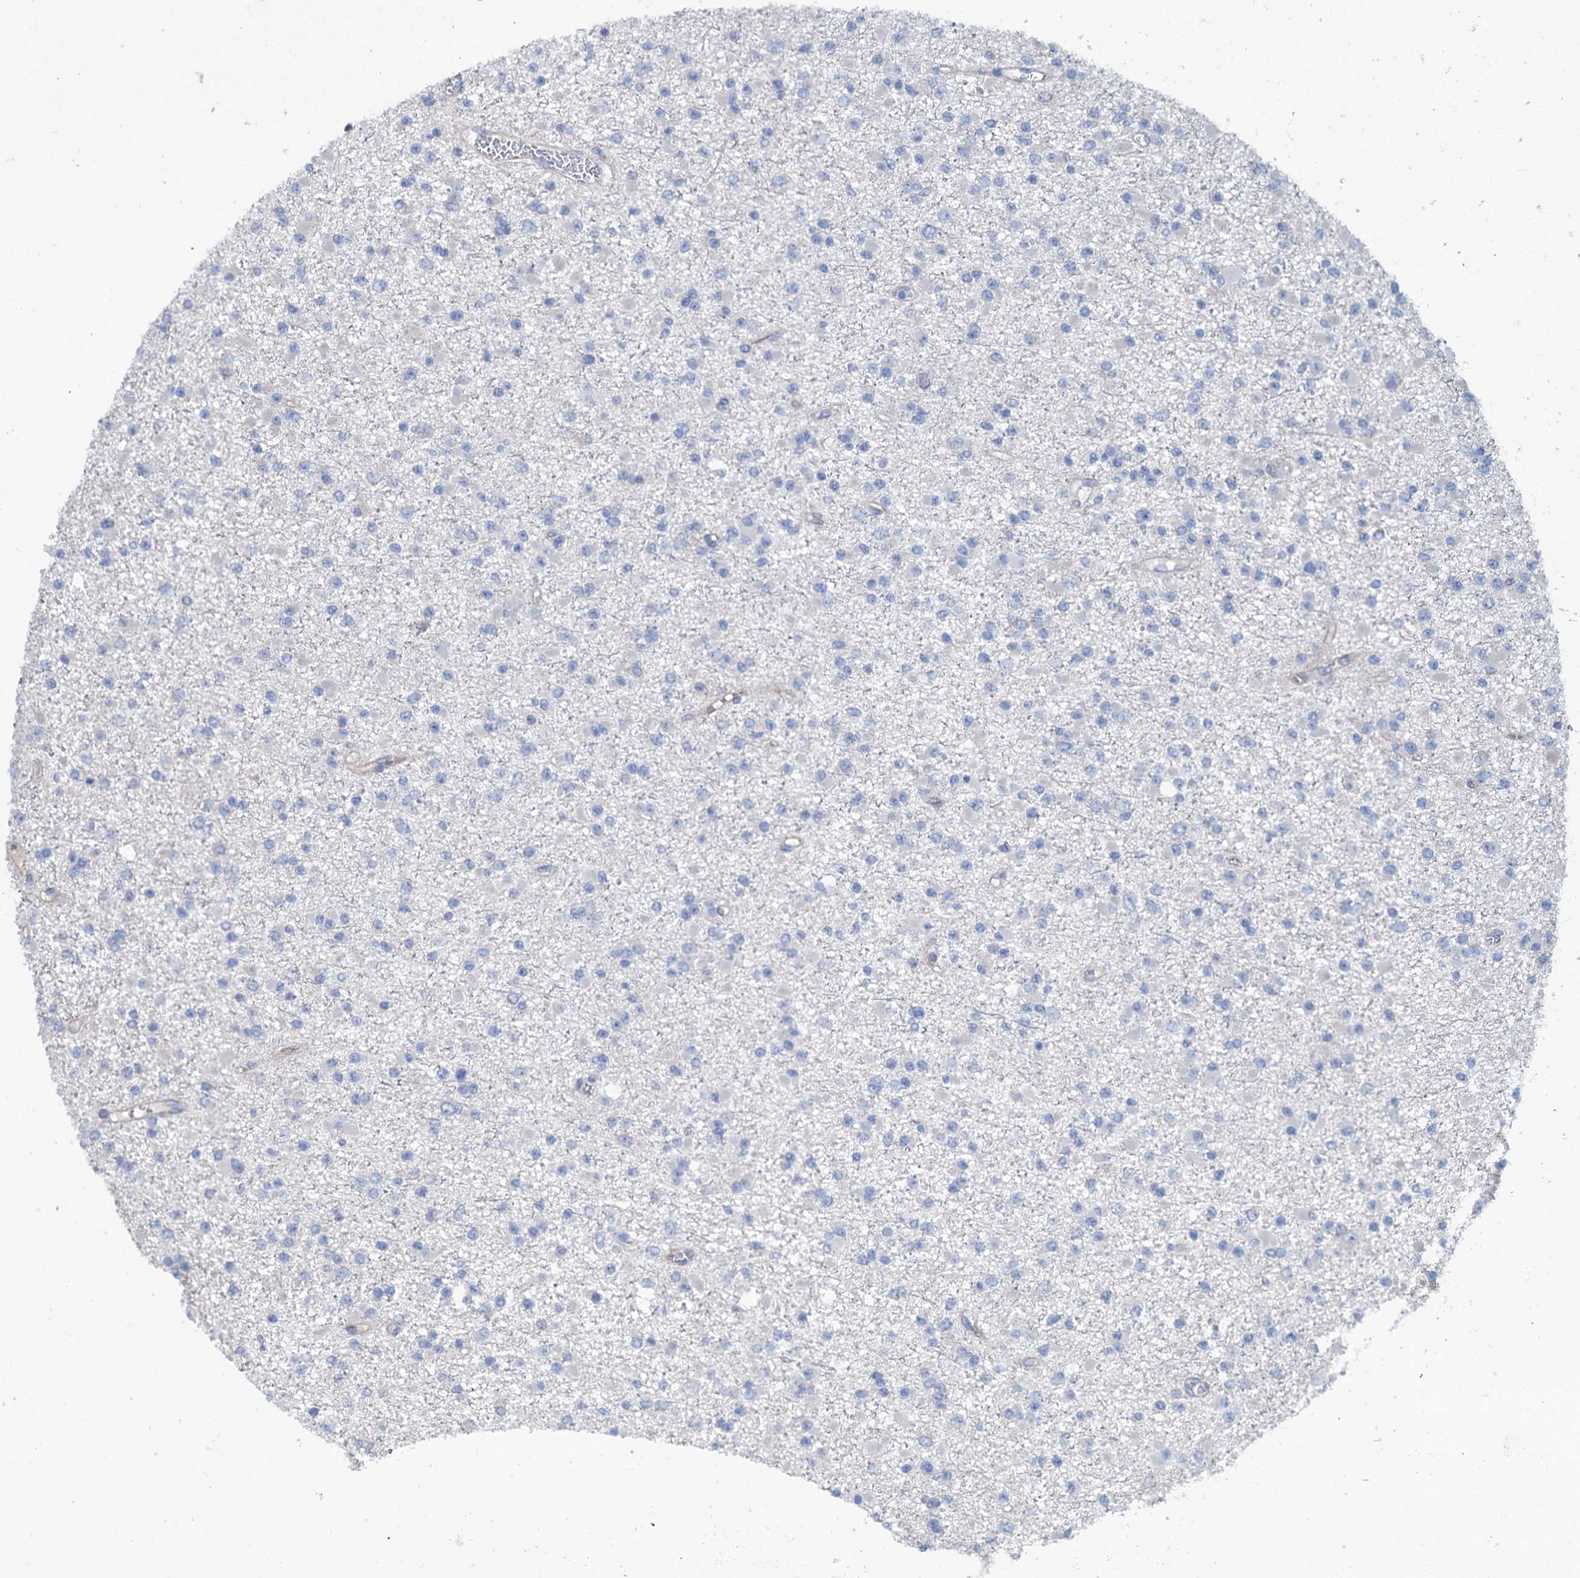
{"staining": {"intensity": "negative", "quantity": "none", "location": "none"}, "tissue": "glioma", "cell_type": "Tumor cells", "image_type": "cancer", "snomed": [{"axis": "morphology", "description": "Glioma, malignant, Low grade"}, {"axis": "topography", "description": "Brain"}], "caption": "There is no significant staining in tumor cells of glioma. The staining was performed using DAB to visualize the protein expression in brown, while the nuclei were stained in blue with hematoxylin (Magnification: 20x).", "gene": "EYA4", "patient": {"sex": "female", "age": 22}}